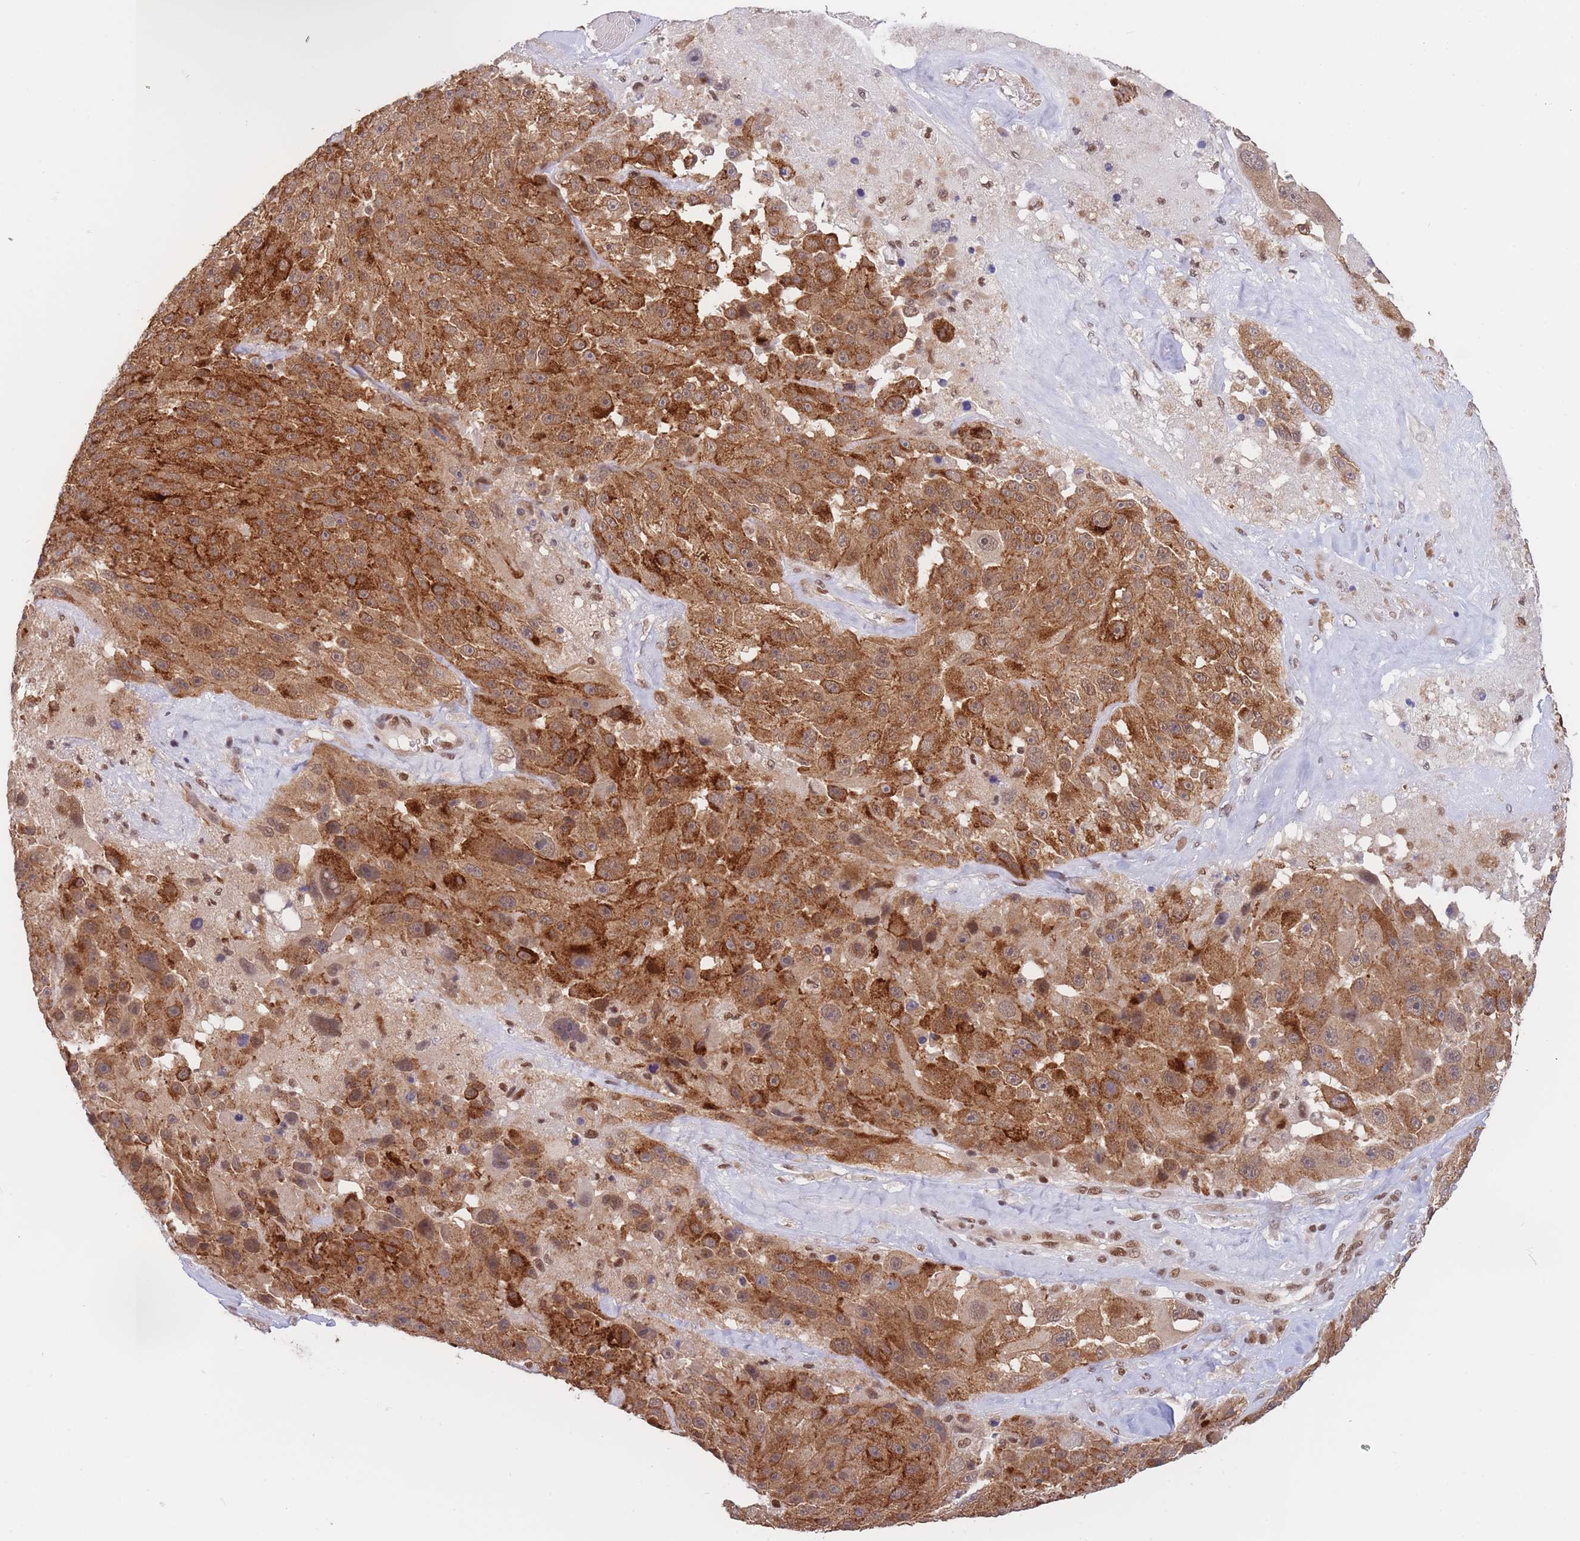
{"staining": {"intensity": "strong", "quantity": ">75%", "location": "cytoplasmic/membranous"}, "tissue": "melanoma", "cell_type": "Tumor cells", "image_type": "cancer", "snomed": [{"axis": "morphology", "description": "Malignant melanoma, Metastatic site"}, {"axis": "topography", "description": "Lymph node"}], "caption": "A histopathology image of melanoma stained for a protein exhibits strong cytoplasmic/membranous brown staining in tumor cells. Ihc stains the protein in brown and the nuclei are stained blue.", "gene": "SMAD9", "patient": {"sex": "male", "age": 62}}